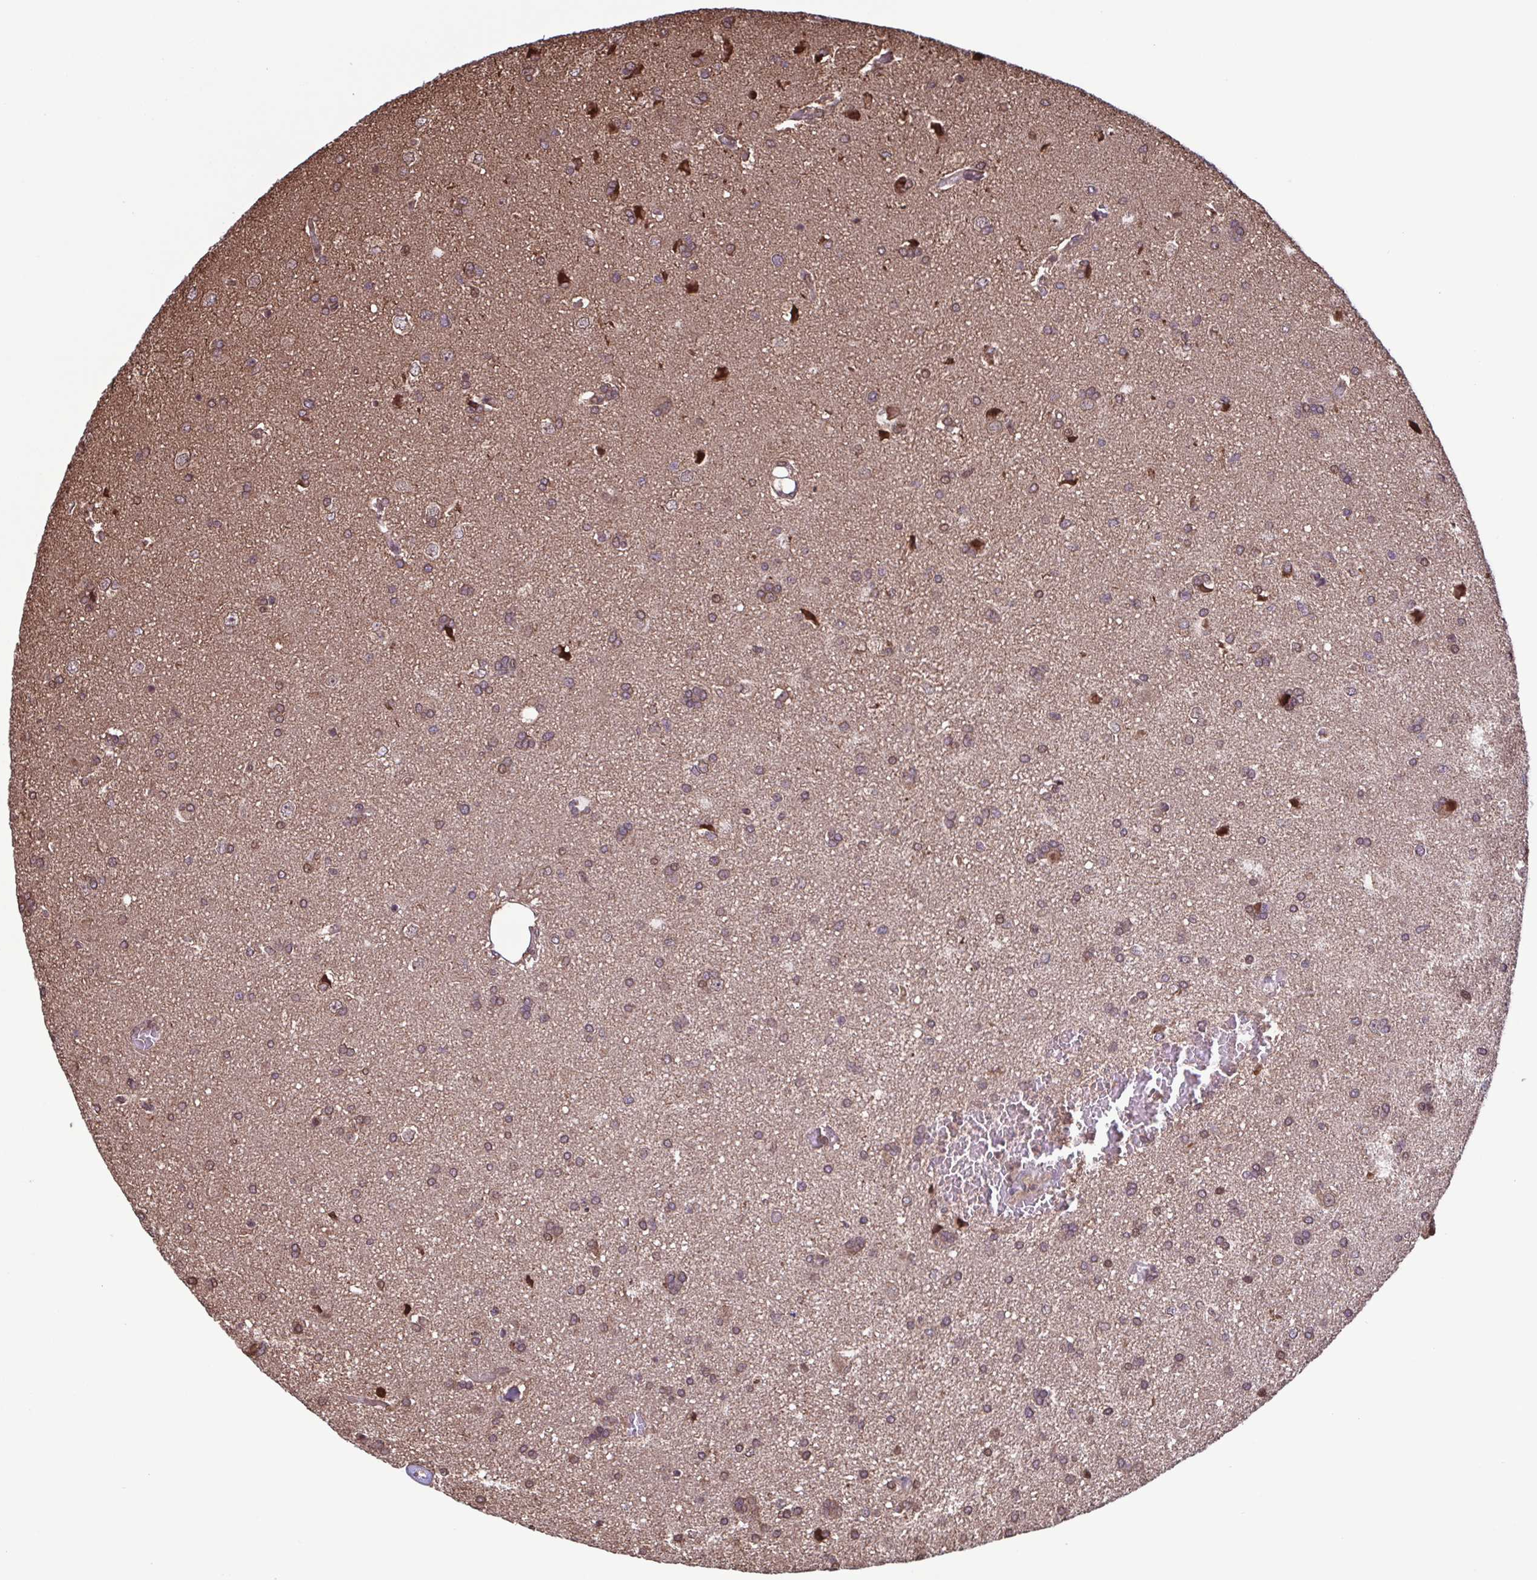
{"staining": {"intensity": "moderate", "quantity": ">75%", "location": "cytoplasmic/membranous"}, "tissue": "glioma", "cell_type": "Tumor cells", "image_type": "cancer", "snomed": [{"axis": "morphology", "description": "Glioma, malignant, High grade"}, {"axis": "topography", "description": "Brain"}], "caption": "Protein positivity by IHC displays moderate cytoplasmic/membranous expression in about >75% of tumor cells in malignant glioma (high-grade).", "gene": "SEC63", "patient": {"sex": "male", "age": 68}}